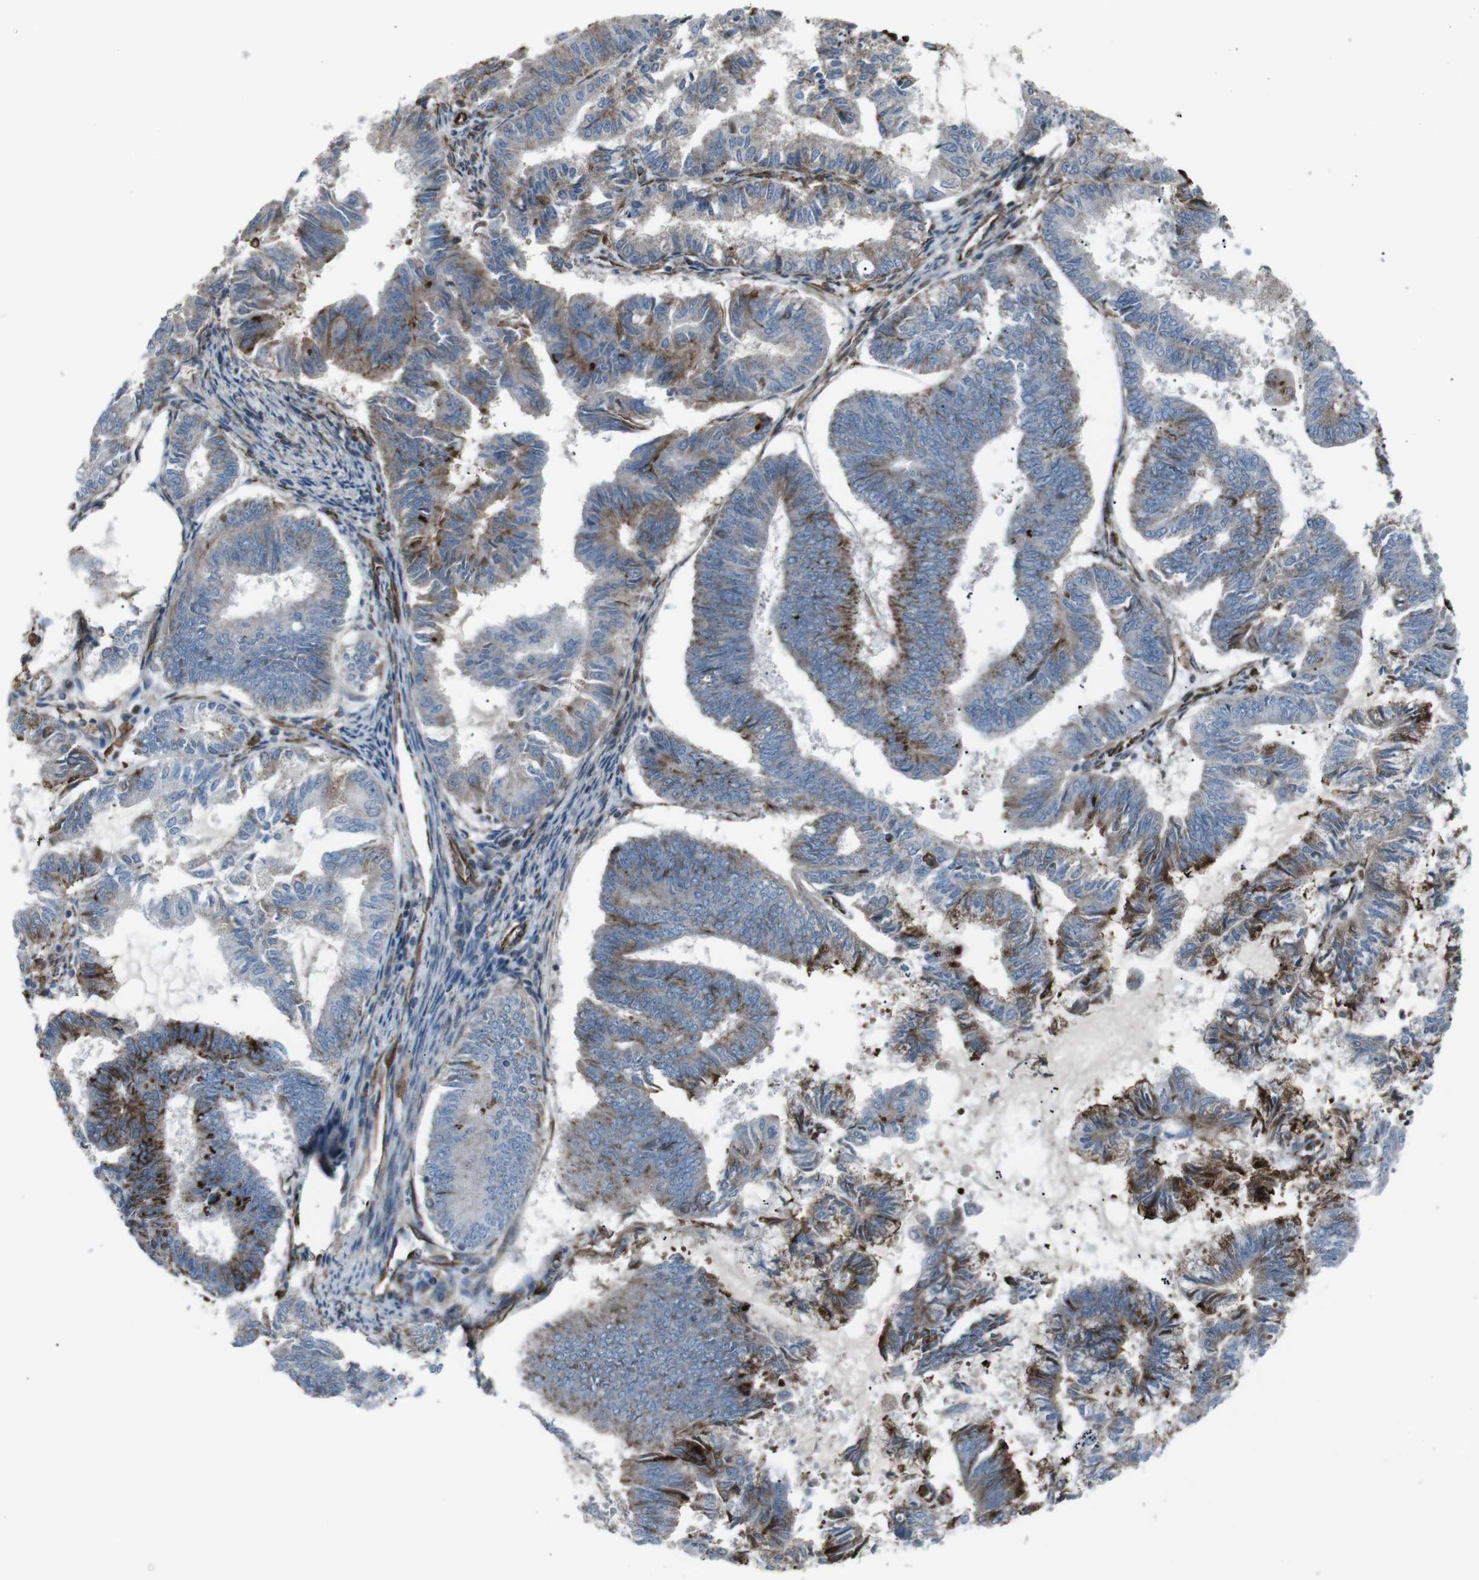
{"staining": {"intensity": "moderate", "quantity": "25%-75%", "location": "cytoplasmic/membranous"}, "tissue": "endometrial cancer", "cell_type": "Tumor cells", "image_type": "cancer", "snomed": [{"axis": "morphology", "description": "Adenocarcinoma, NOS"}, {"axis": "topography", "description": "Endometrium"}], "caption": "This histopathology image demonstrates IHC staining of human endometrial cancer (adenocarcinoma), with medium moderate cytoplasmic/membranous staining in about 25%-75% of tumor cells.", "gene": "TMEM141", "patient": {"sex": "female", "age": 86}}